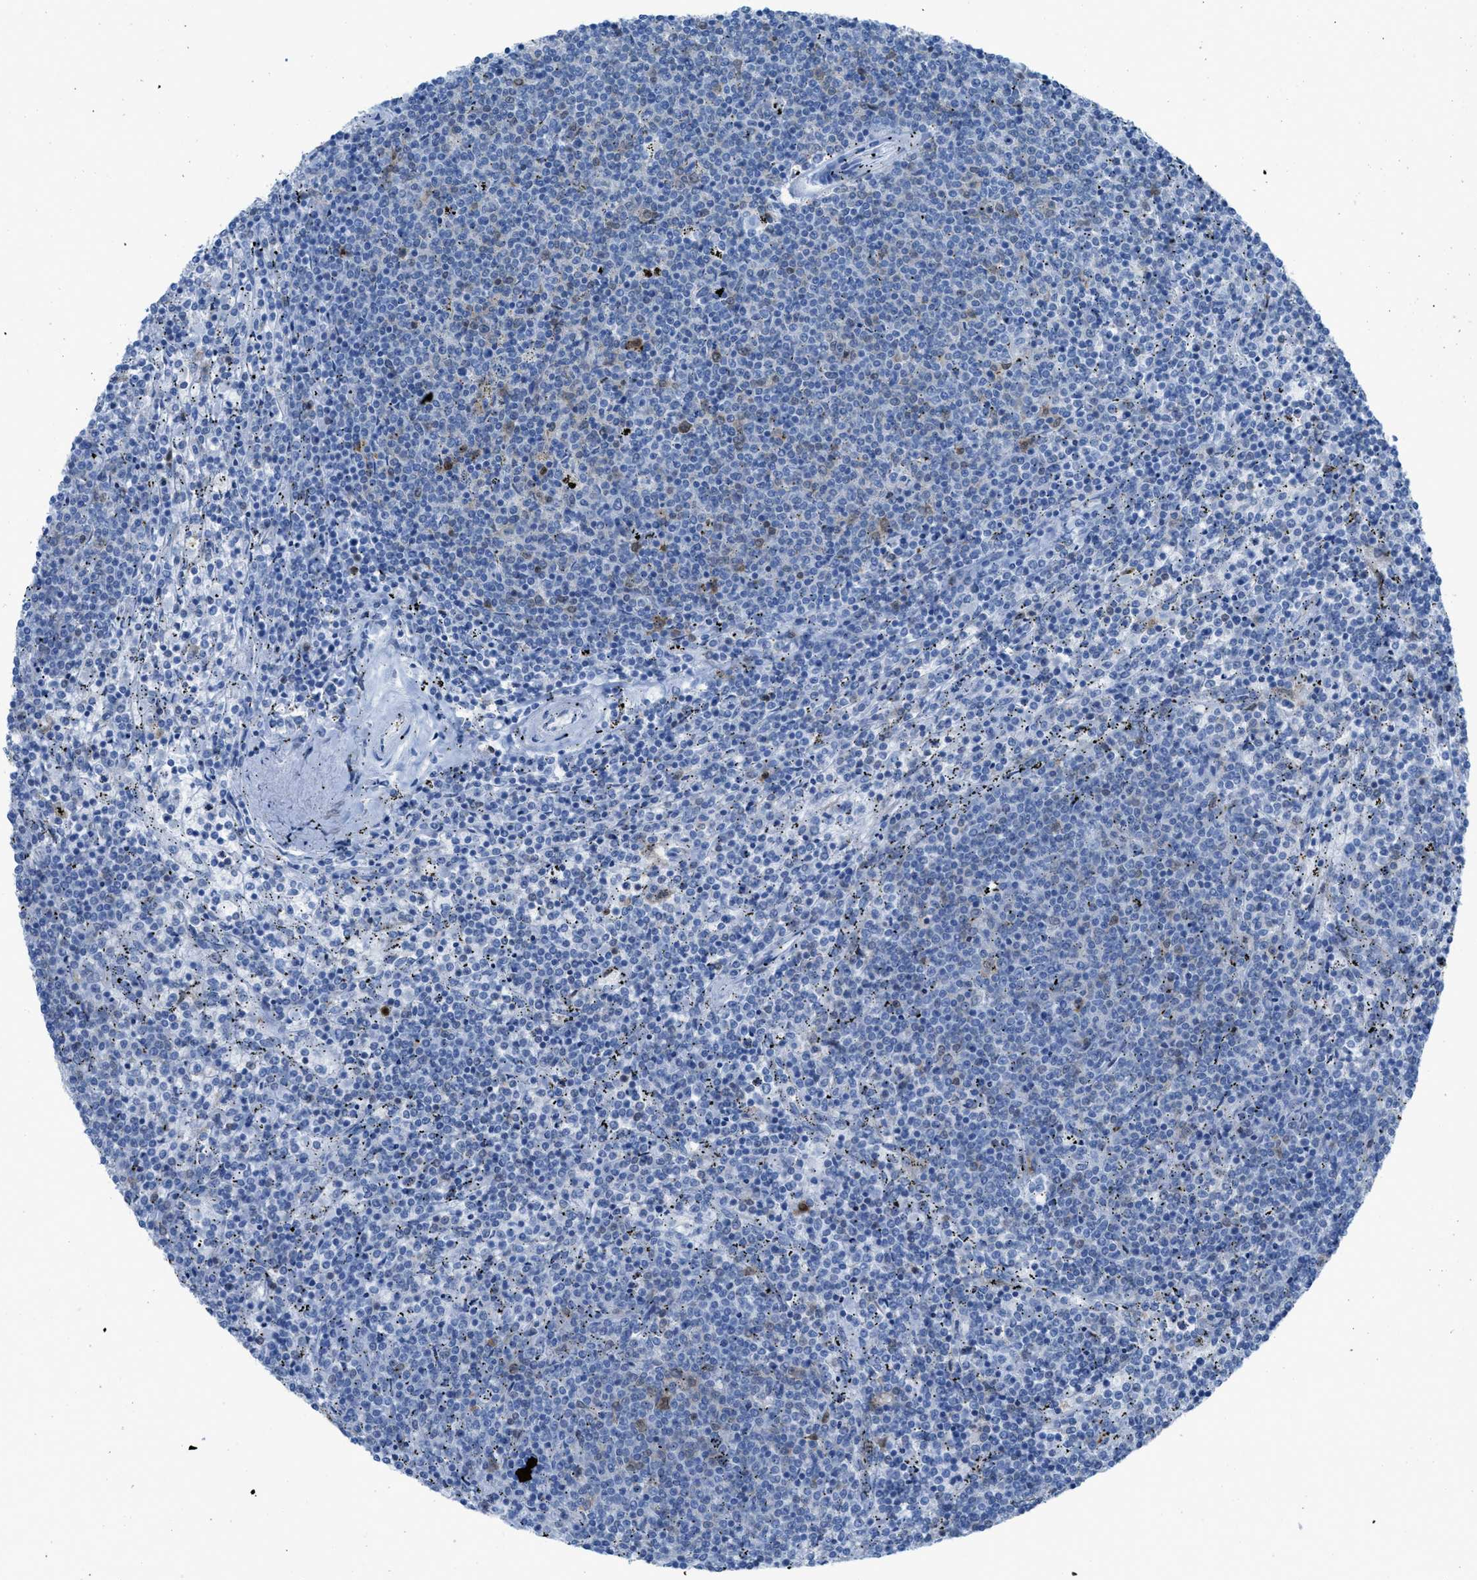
{"staining": {"intensity": "negative", "quantity": "none", "location": "none"}, "tissue": "lymphoma", "cell_type": "Tumor cells", "image_type": "cancer", "snomed": [{"axis": "morphology", "description": "Malignant lymphoma, non-Hodgkin's type, Low grade"}, {"axis": "topography", "description": "Spleen"}], "caption": "A photomicrograph of lymphoma stained for a protein demonstrates no brown staining in tumor cells.", "gene": "CDKN2A", "patient": {"sex": "female", "age": 50}}